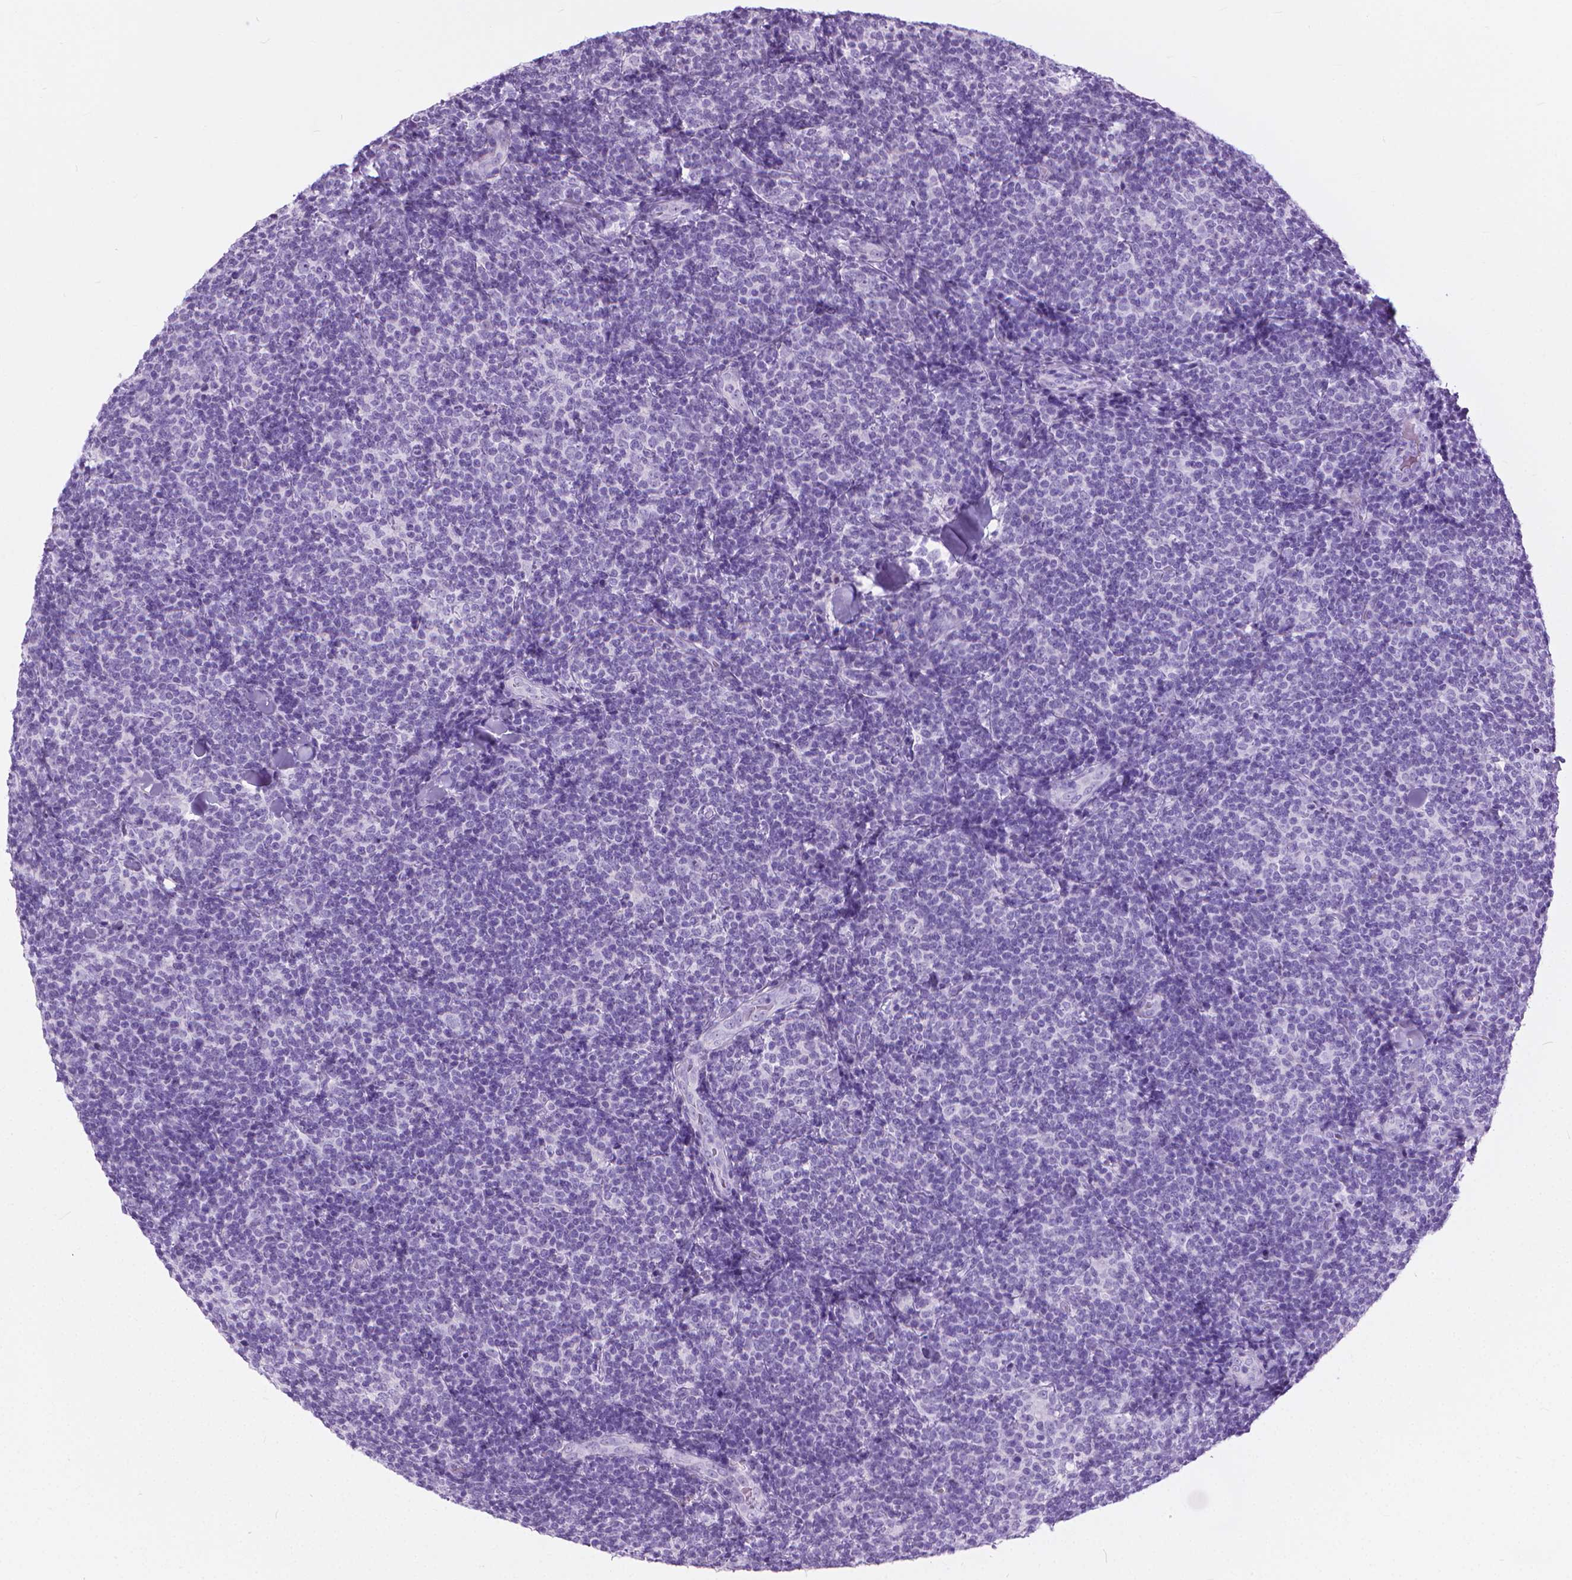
{"staining": {"intensity": "negative", "quantity": "none", "location": "none"}, "tissue": "lymphoma", "cell_type": "Tumor cells", "image_type": "cancer", "snomed": [{"axis": "morphology", "description": "Malignant lymphoma, non-Hodgkin's type, Low grade"}, {"axis": "topography", "description": "Lymph node"}], "caption": "This is an immunohistochemistry micrograph of malignant lymphoma, non-Hodgkin's type (low-grade). There is no positivity in tumor cells.", "gene": "HTR2B", "patient": {"sex": "female", "age": 56}}